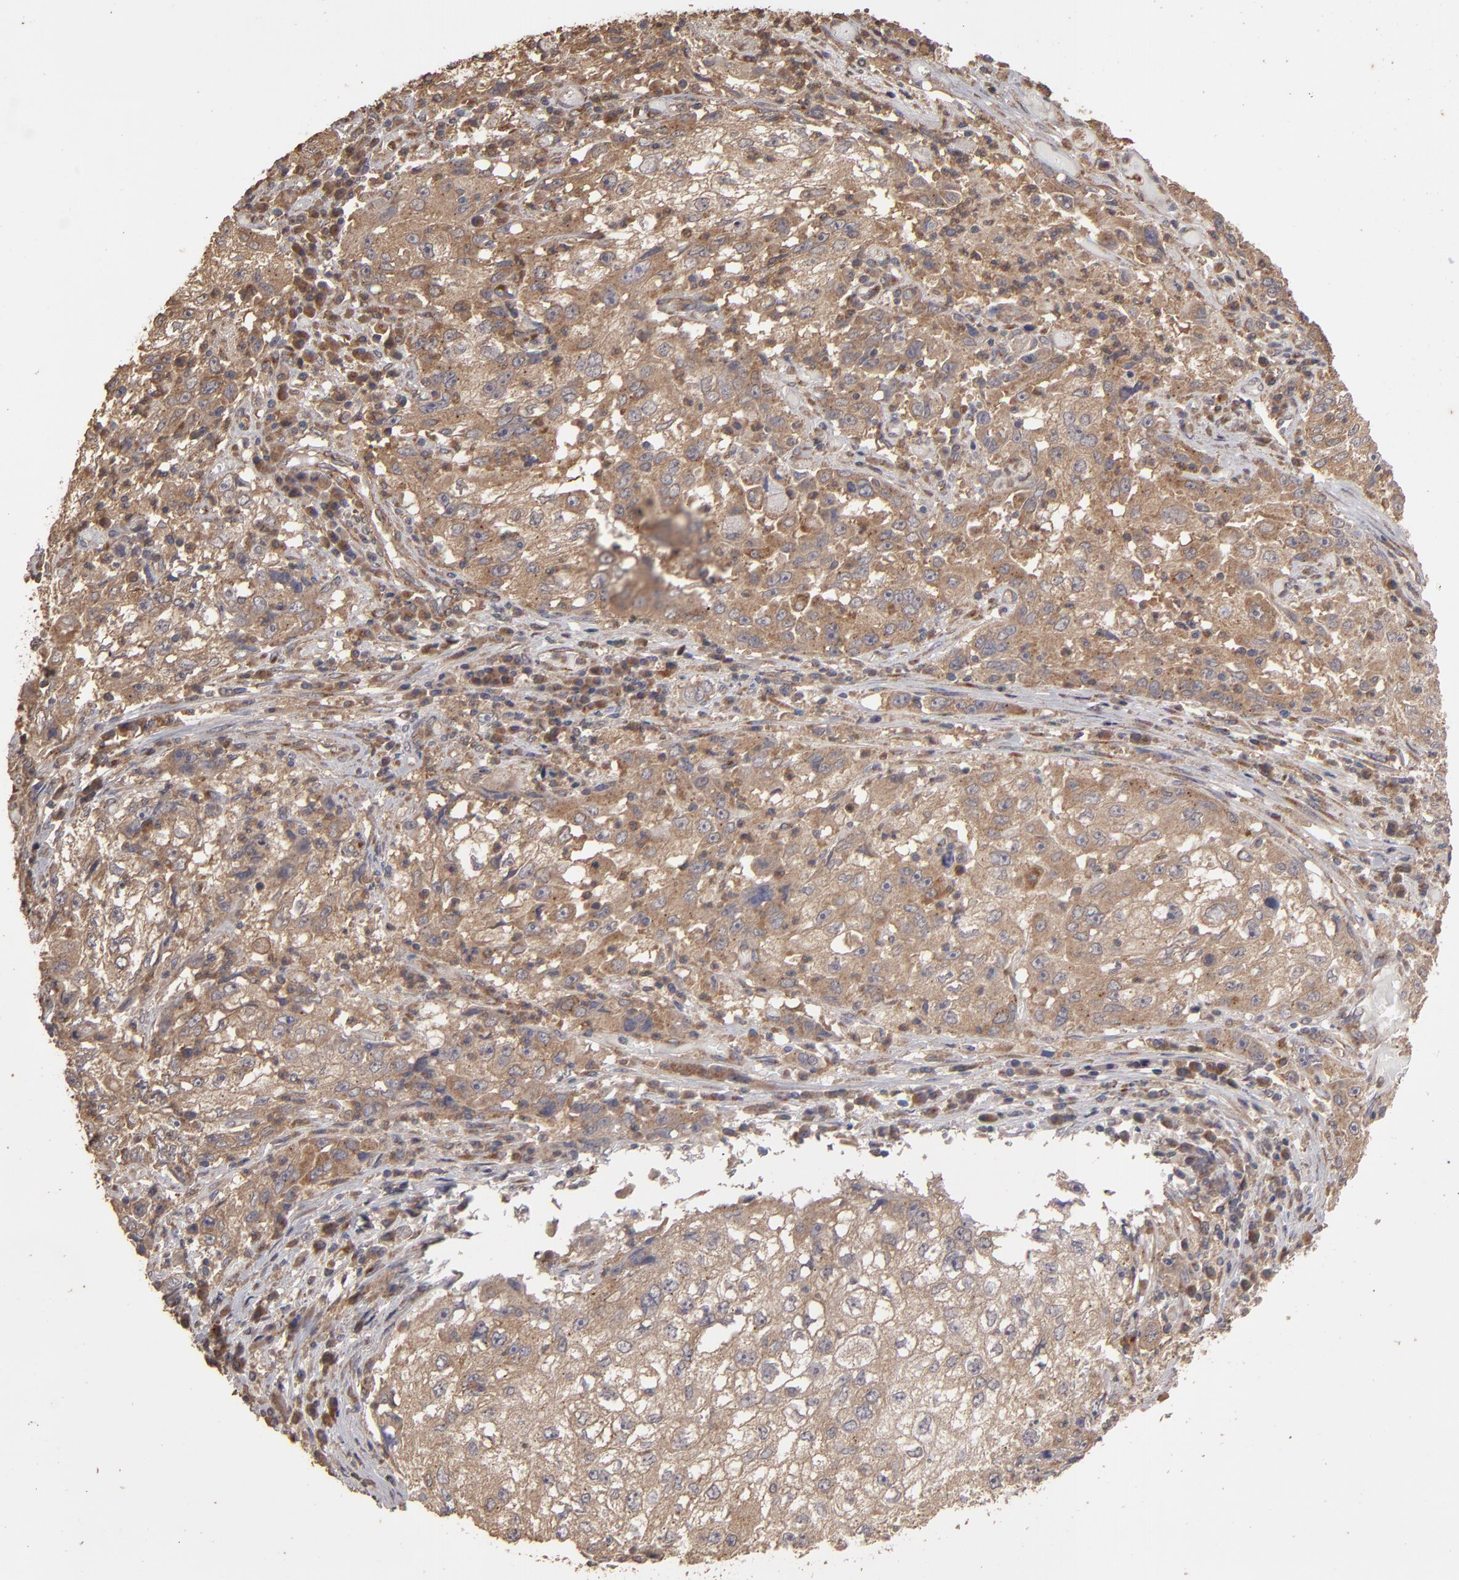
{"staining": {"intensity": "moderate", "quantity": ">75%", "location": "cytoplasmic/membranous"}, "tissue": "cervical cancer", "cell_type": "Tumor cells", "image_type": "cancer", "snomed": [{"axis": "morphology", "description": "Squamous cell carcinoma, NOS"}, {"axis": "topography", "description": "Cervix"}], "caption": "This histopathology image reveals immunohistochemistry (IHC) staining of human cervical squamous cell carcinoma, with medium moderate cytoplasmic/membranous expression in approximately >75% of tumor cells.", "gene": "MMP2", "patient": {"sex": "female", "age": 36}}